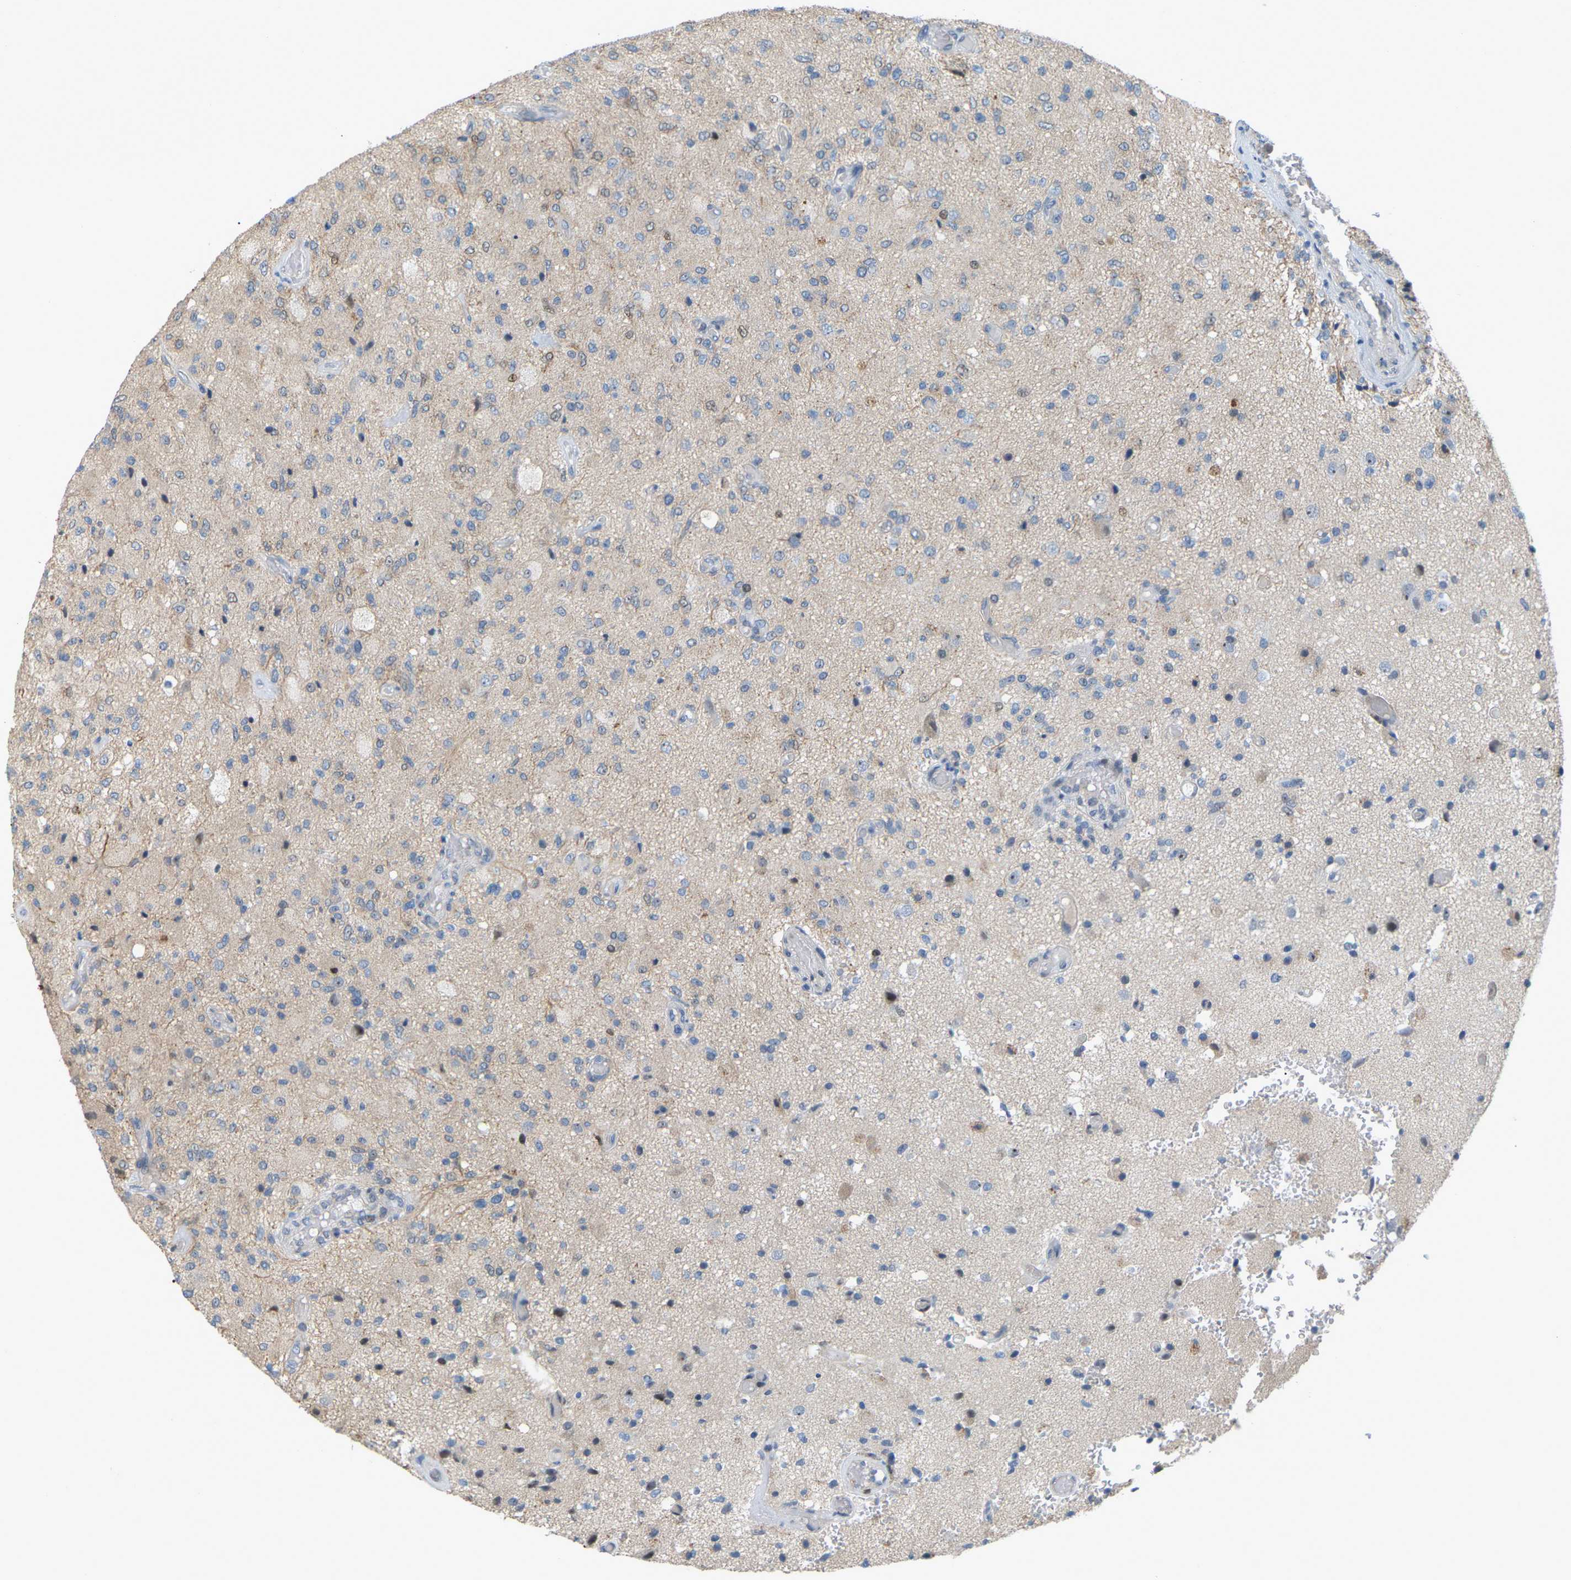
{"staining": {"intensity": "negative", "quantity": "none", "location": "none"}, "tissue": "glioma", "cell_type": "Tumor cells", "image_type": "cancer", "snomed": [{"axis": "morphology", "description": "Normal tissue, NOS"}, {"axis": "morphology", "description": "Glioma, malignant, High grade"}, {"axis": "topography", "description": "Cerebral cortex"}], "caption": "Immunohistochemistry (IHC) photomicrograph of neoplastic tissue: human glioma stained with DAB reveals no significant protein expression in tumor cells.", "gene": "CROT", "patient": {"sex": "male", "age": 77}}